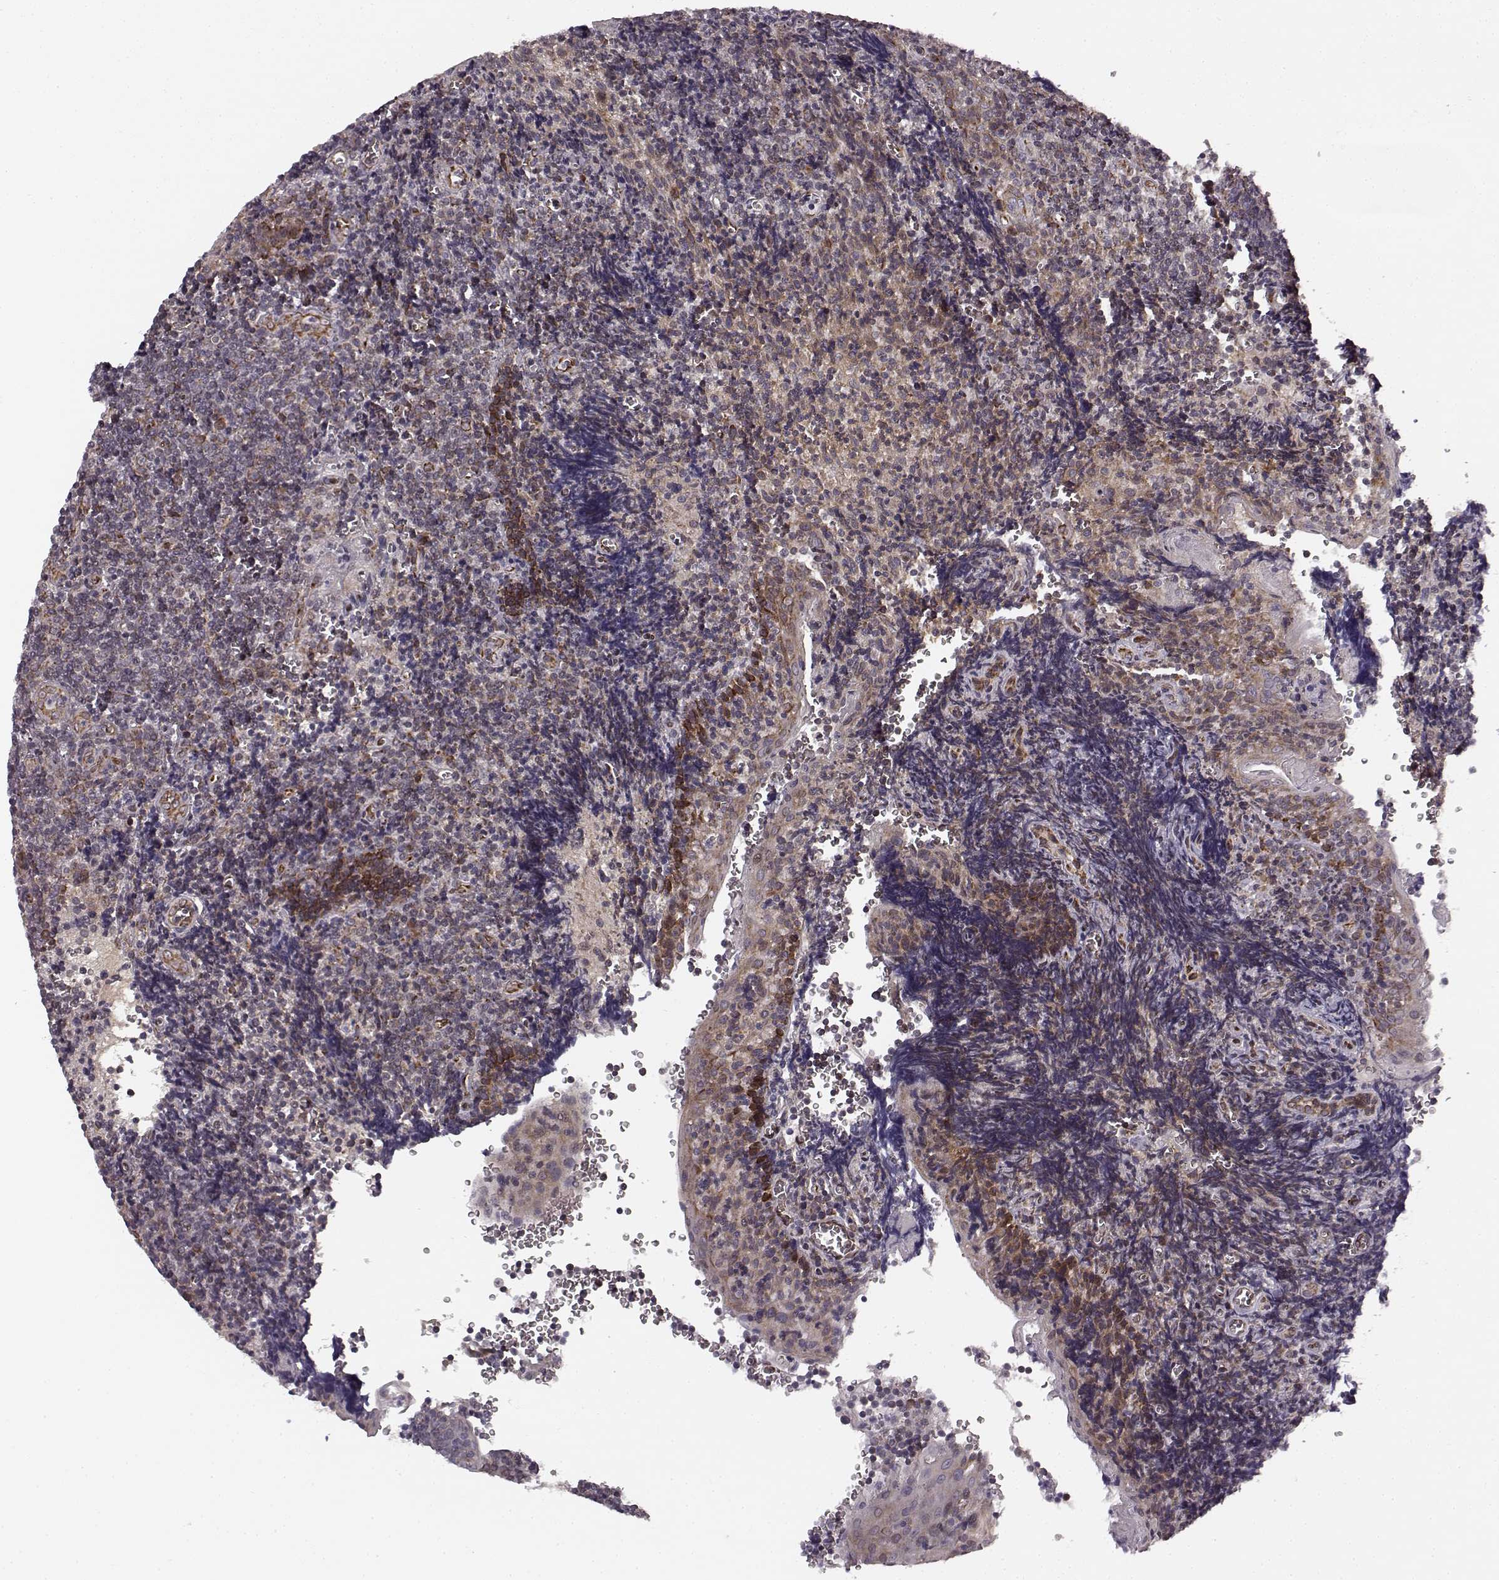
{"staining": {"intensity": "weak", "quantity": "25%-75%", "location": "cytoplasmic/membranous"}, "tissue": "tonsil", "cell_type": "Germinal center cells", "image_type": "normal", "snomed": [{"axis": "morphology", "description": "Normal tissue, NOS"}, {"axis": "morphology", "description": "Inflammation, NOS"}, {"axis": "topography", "description": "Tonsil"}], "caption": "The photomicrograph reveals staining of benign tonsil, revealing weak cytoplasmic/membranous protein staining (brown color) within germinal center cells.", "gene": "TMEM14A", "patient": {"sex": "female", "age": 31}}